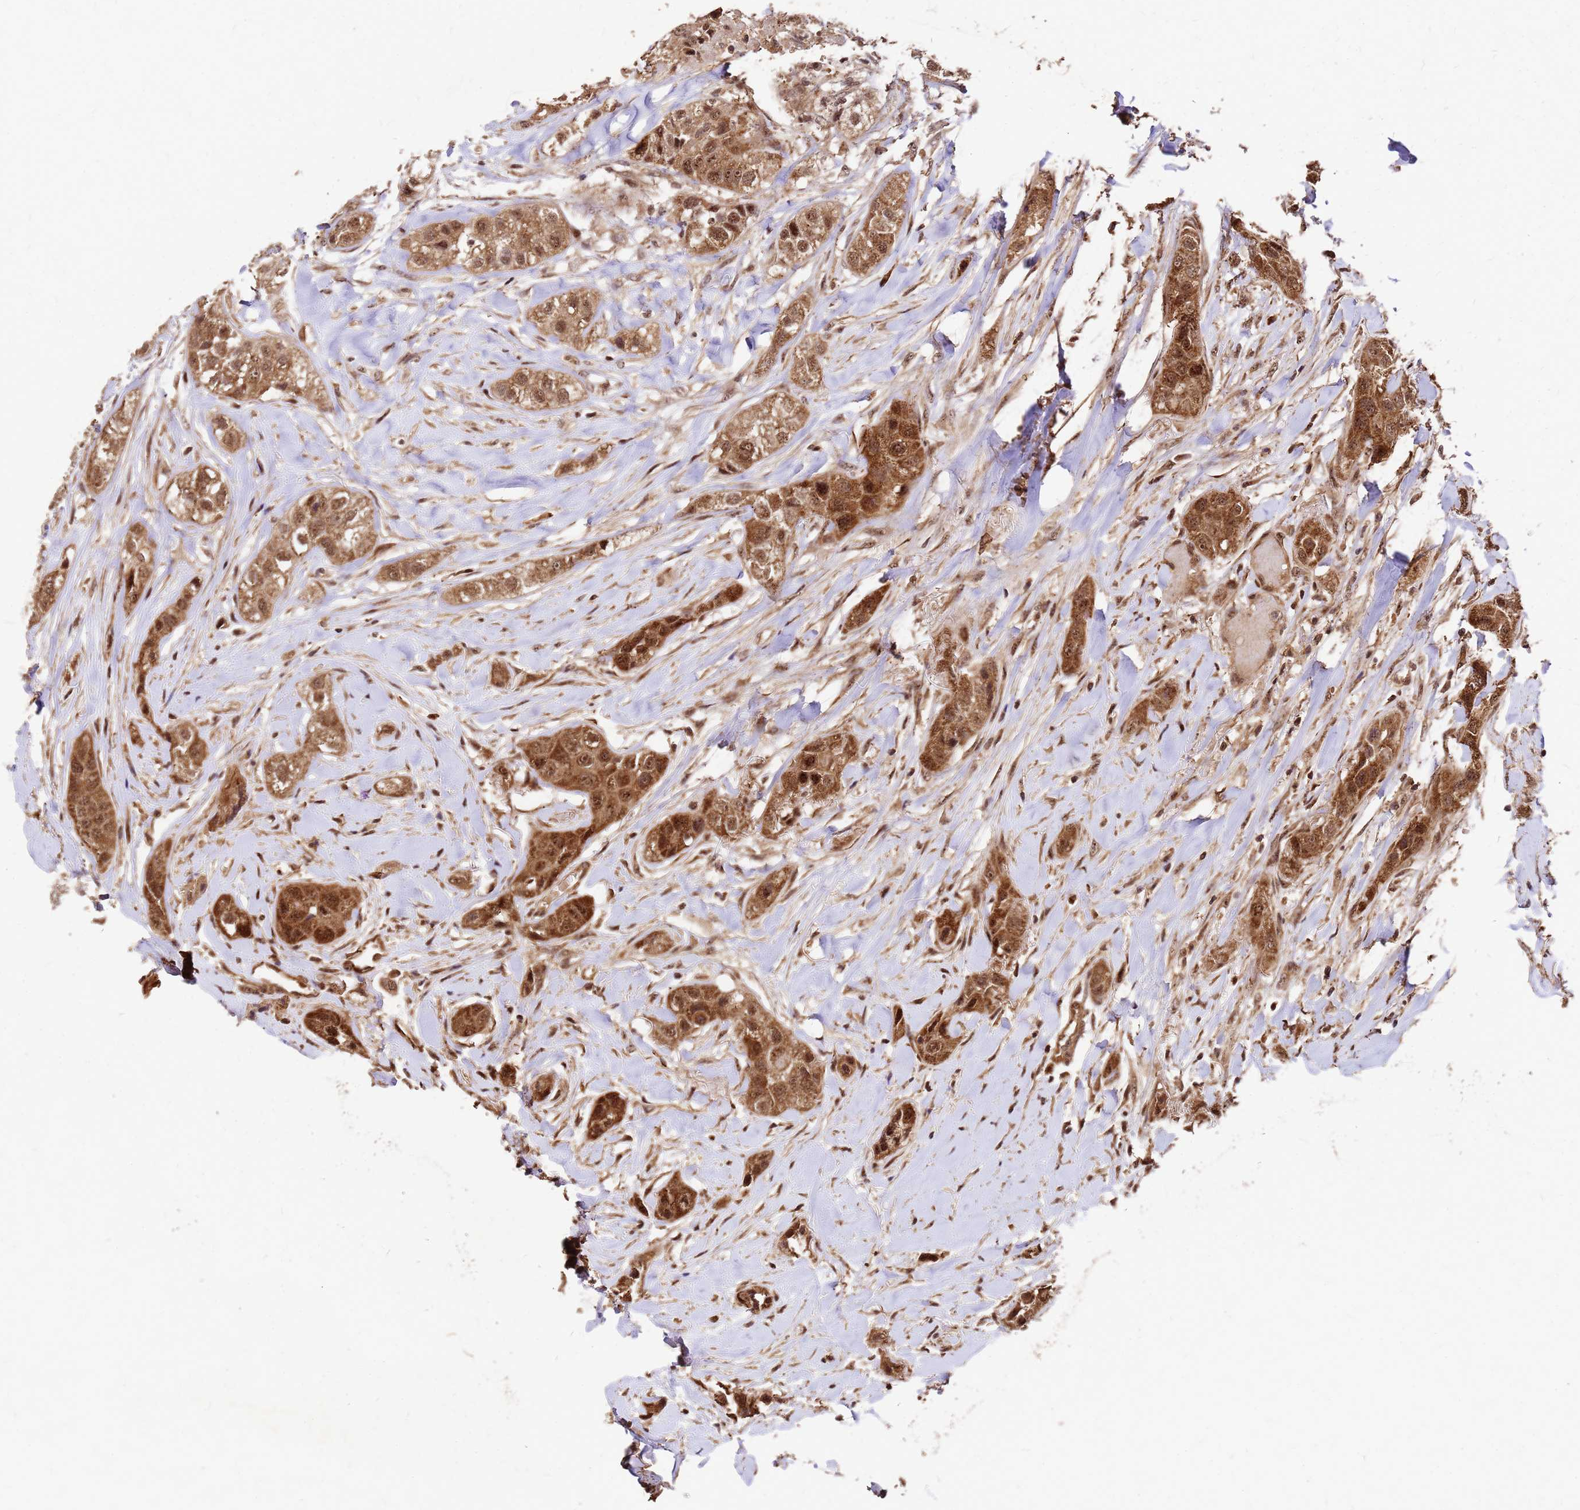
{"staining": {"intensity": "strong", "quantity": ">75%", "location": "cytoplasmic/membranous,nuclear"}, "tissue": "head and neck cancer", "cell_type": "Tumor cells", "image_type": "cancer", "snomed": [{"axis": "morphology", "description": "Normal tissue, NOS"}, {"axis": "morphology", "description": "Squamous cell carcinoma, NOS"}, {"axis": "topography", "description": "Skeletal muscle"}, {"axis": "topography", "description": "Head-Neck"}], "caption": "The immunohistochemical stain labels strong cytoplasmic/membranous and nuclear expression in tumor cells of squamous cell carcinoma (head and neck) tissue. The protein is stained brown, and the nuclei are stained in blue (DAB IHC with brightfield microscopy, high magnification).", "gene": "GPATCH8", "patient": {"sex": "male", "age": 51}}